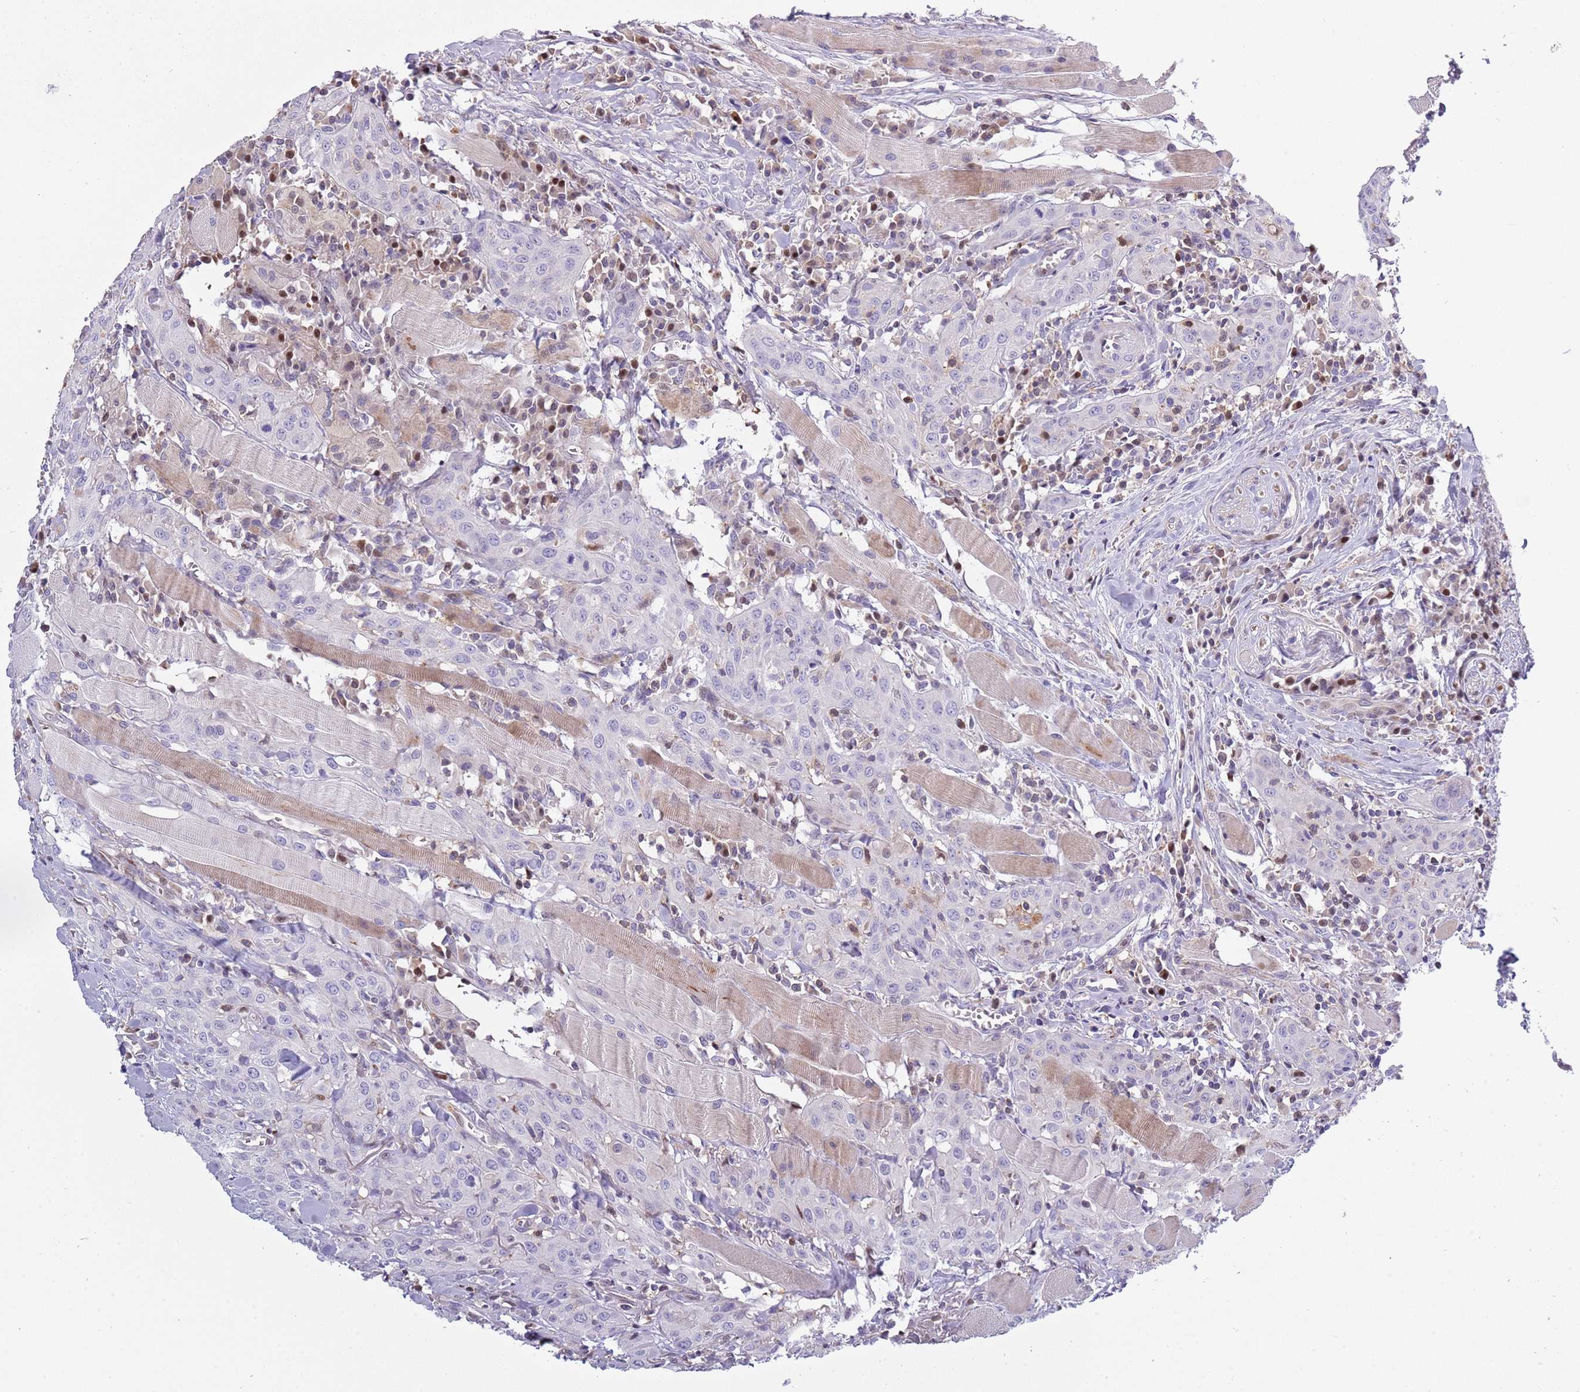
{"staining": {"intensity": "negative", "quantity": "none", "location": "none"}, "tissue": "head and neck cancer", "cell_type": "Tumor cells", "image_type": "cancer", "snomed": [{"axis": "morphology", "description": "Squamous cell carcinoma, NOS"}, {"axis": "topography", "description": "Oral tissue"}, {"axis": "topography", "description": "Head-Neck"}], "caption": "This is an immunohistochemistry image of head and neck squamous cell carcinoma. There is no expression in tumor cells.", "gene": "NBPF6", "patient": {"sex": "female", "age": 70}}